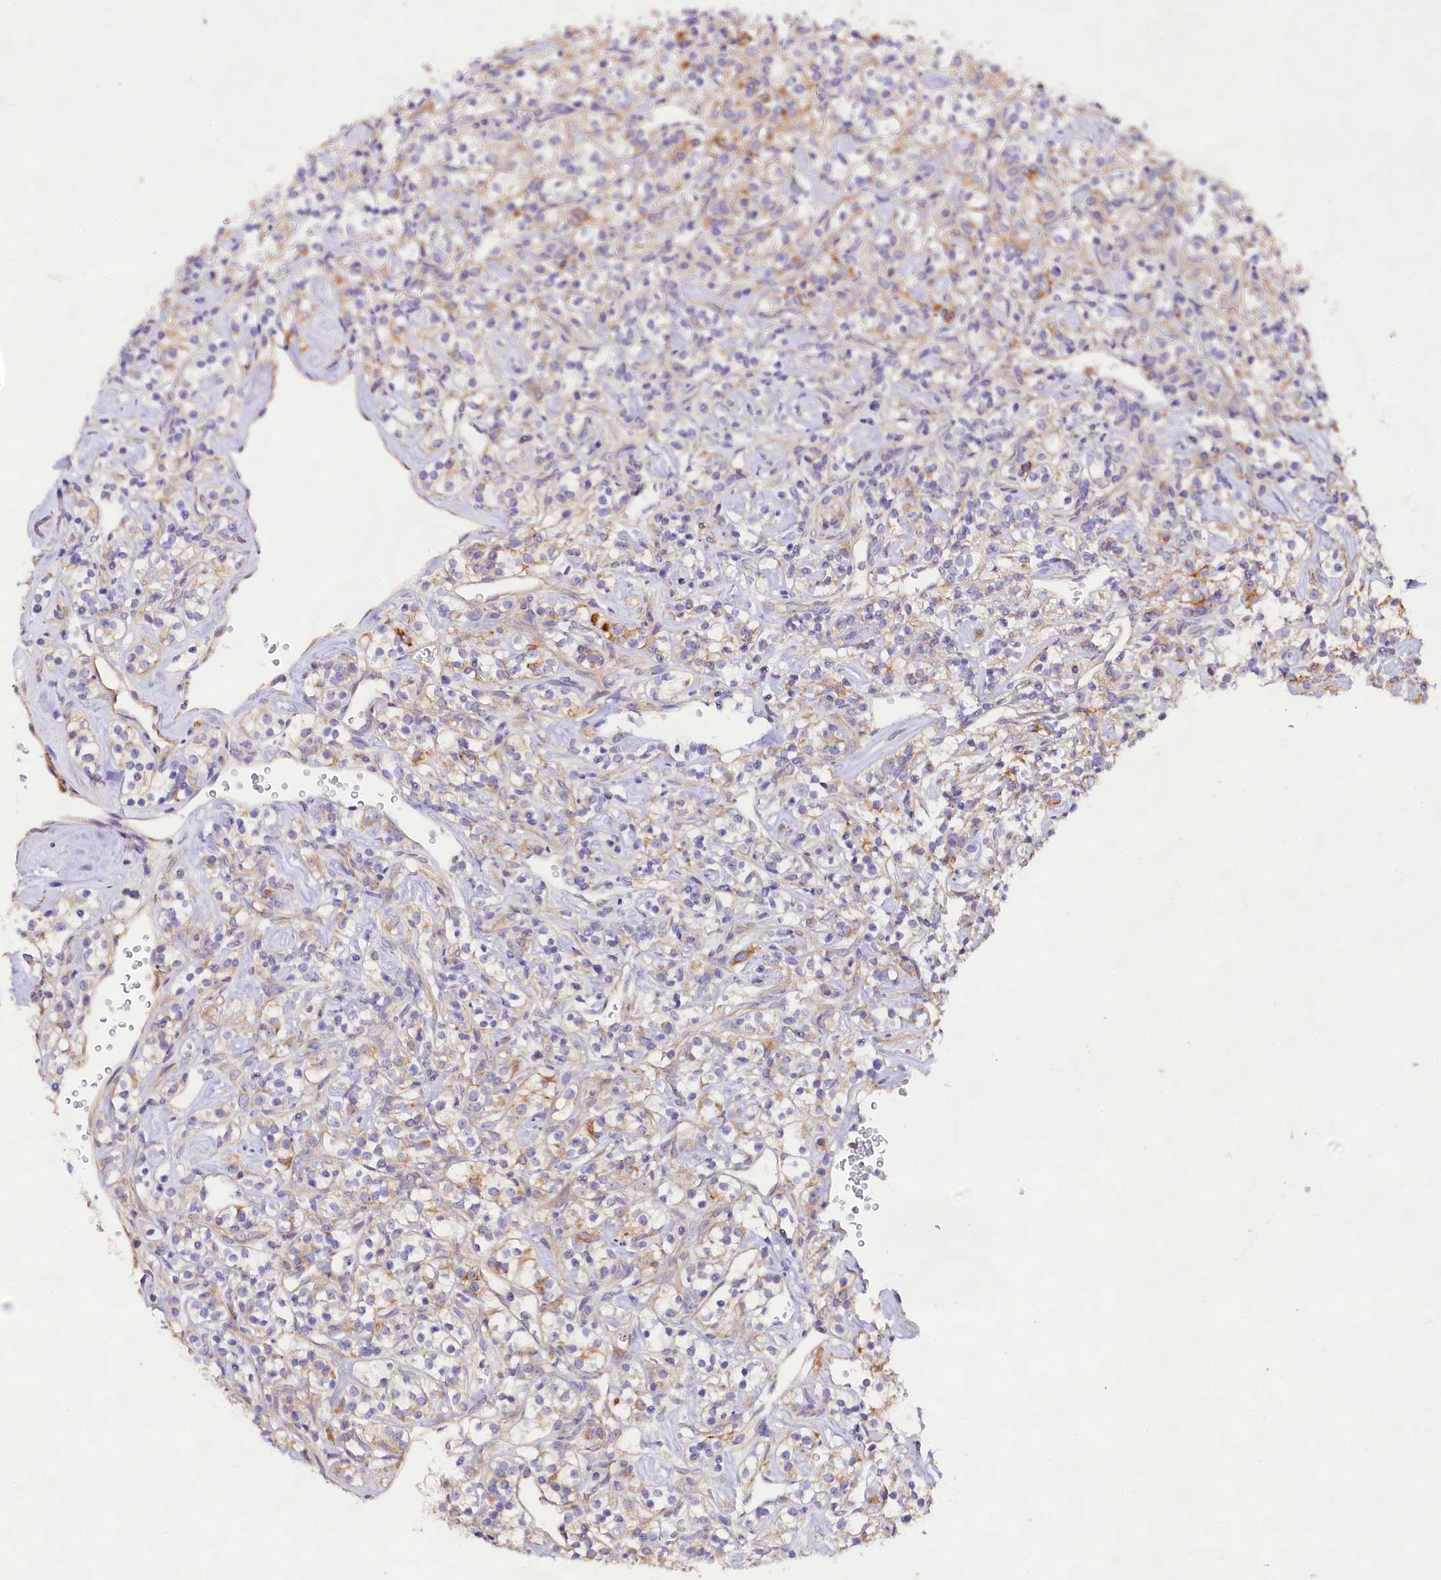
{"staining": {"intensity": "weak", "quantity": "25%-75%", "location": "cytoplasmic/membranous"}, "tissue": "renal cancer", "cell_type": "Tumor cells", "image_type": "cancer", "snomed": [{"axis": "morphology", "description": "Adenocarcinoma, NOS"}, {"axis": "topography", "description": "Kidney"}], "caption": "Immunohistochemistry photomicrograph of neoplastic tissue: adenocarcinoma (renal) stained using IHC demonstrates low levels of weak protein expression localized specifically in the cytoplasmic/membranous of tumor cells, appearing as a cytoplasmic/membranous brown color.", "gene": "VPS11", "patient": {"sex": "male", "age": 77}}